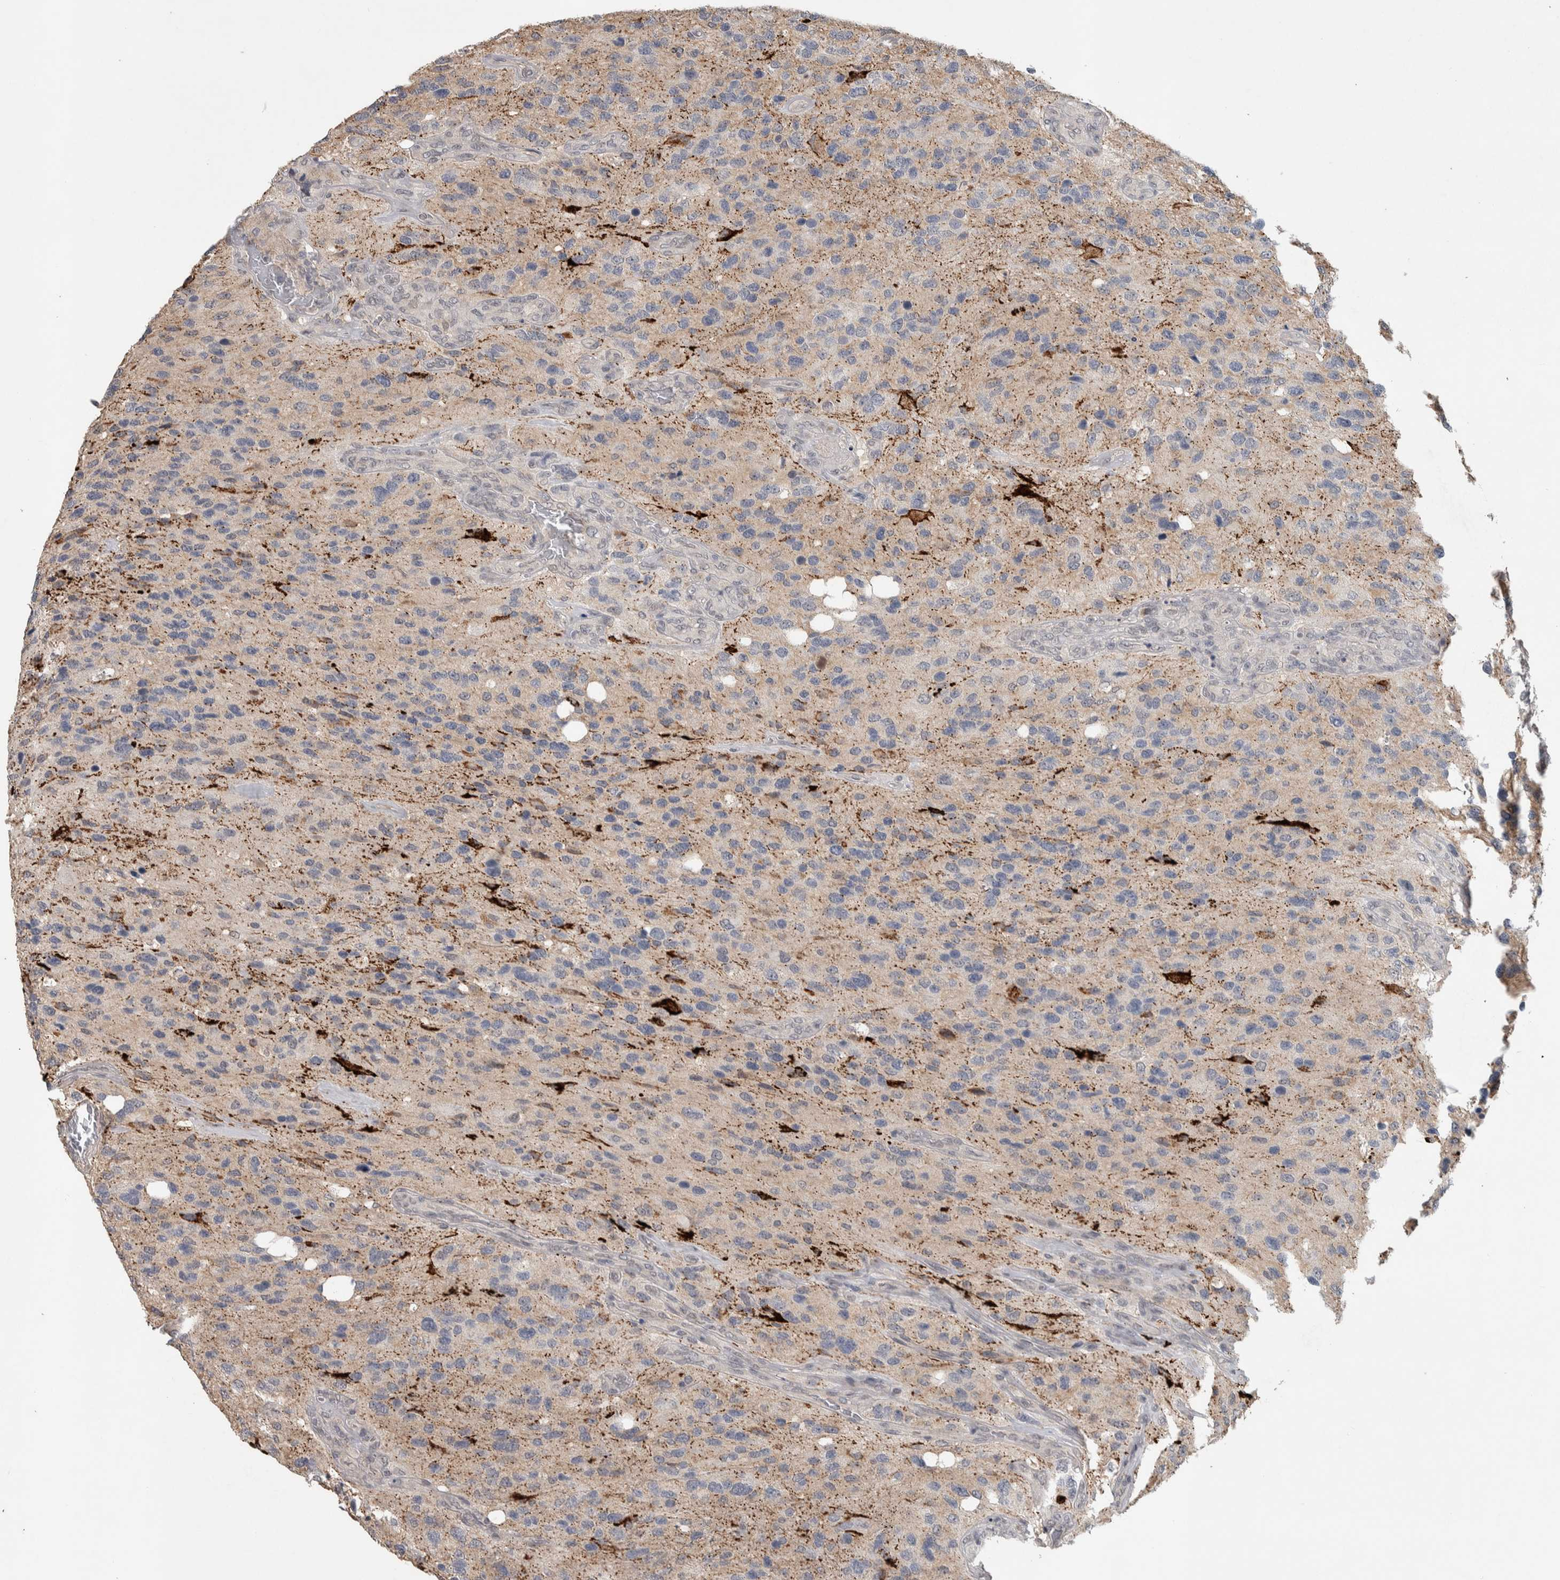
{"staining": {"intensity": "weak", "quantity": "<25%", "location": "cytoplasmic/membranous"}, "tissue": "glioma", "cell_type": "Tumor cells", "image_type": "cancer", "snomed": [{"axis": "morphology", "description": "Glioma, malignant, High grade"}, {"axis": "topography", "description": "Brain"}], "caption": "Tumor cells are negative for brown protein staining in glioma.", "gene": "CHRM3", "patient": {"sex": "female", "age": 58}}